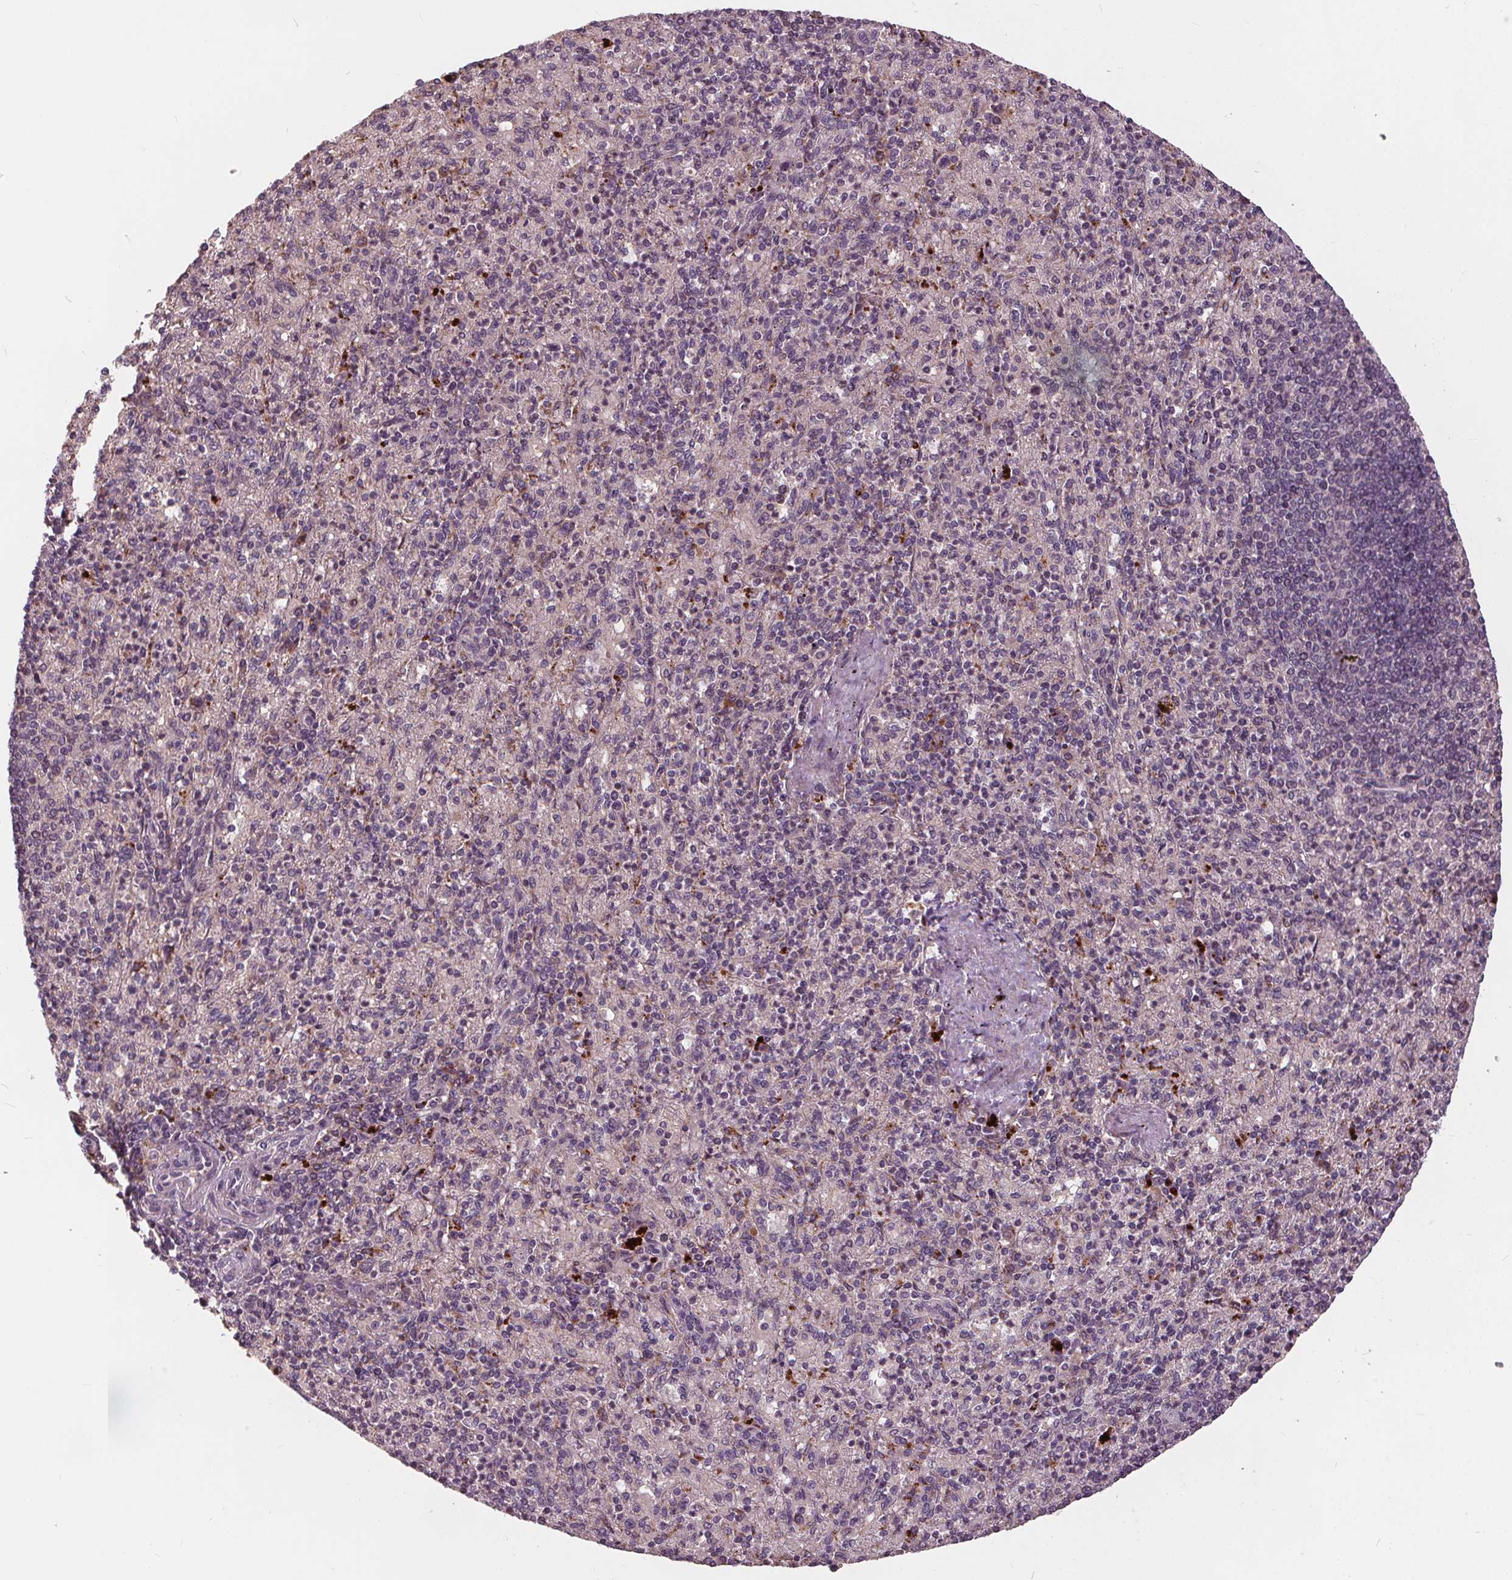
{"staining": {"intensity": "moderate", "quantity": "<25%", "location": "cytoplasmic/membranous"}, "tissue": "spleen", "cell_type": "Cells in red pulp", "image_type": "normal", "snomed": [{"axis": "morphology", "description": "Normal tissue, NOS"}, {"axis": "topography", "description": "Spleen"}], "caption": "Protein staining shows moderate cytoplasmic/membranous positivity in approximately <25% of cells in red pulp in normal spleen.", "gene": "IPO13", "patient": {"sex": "female", "age": 74}}